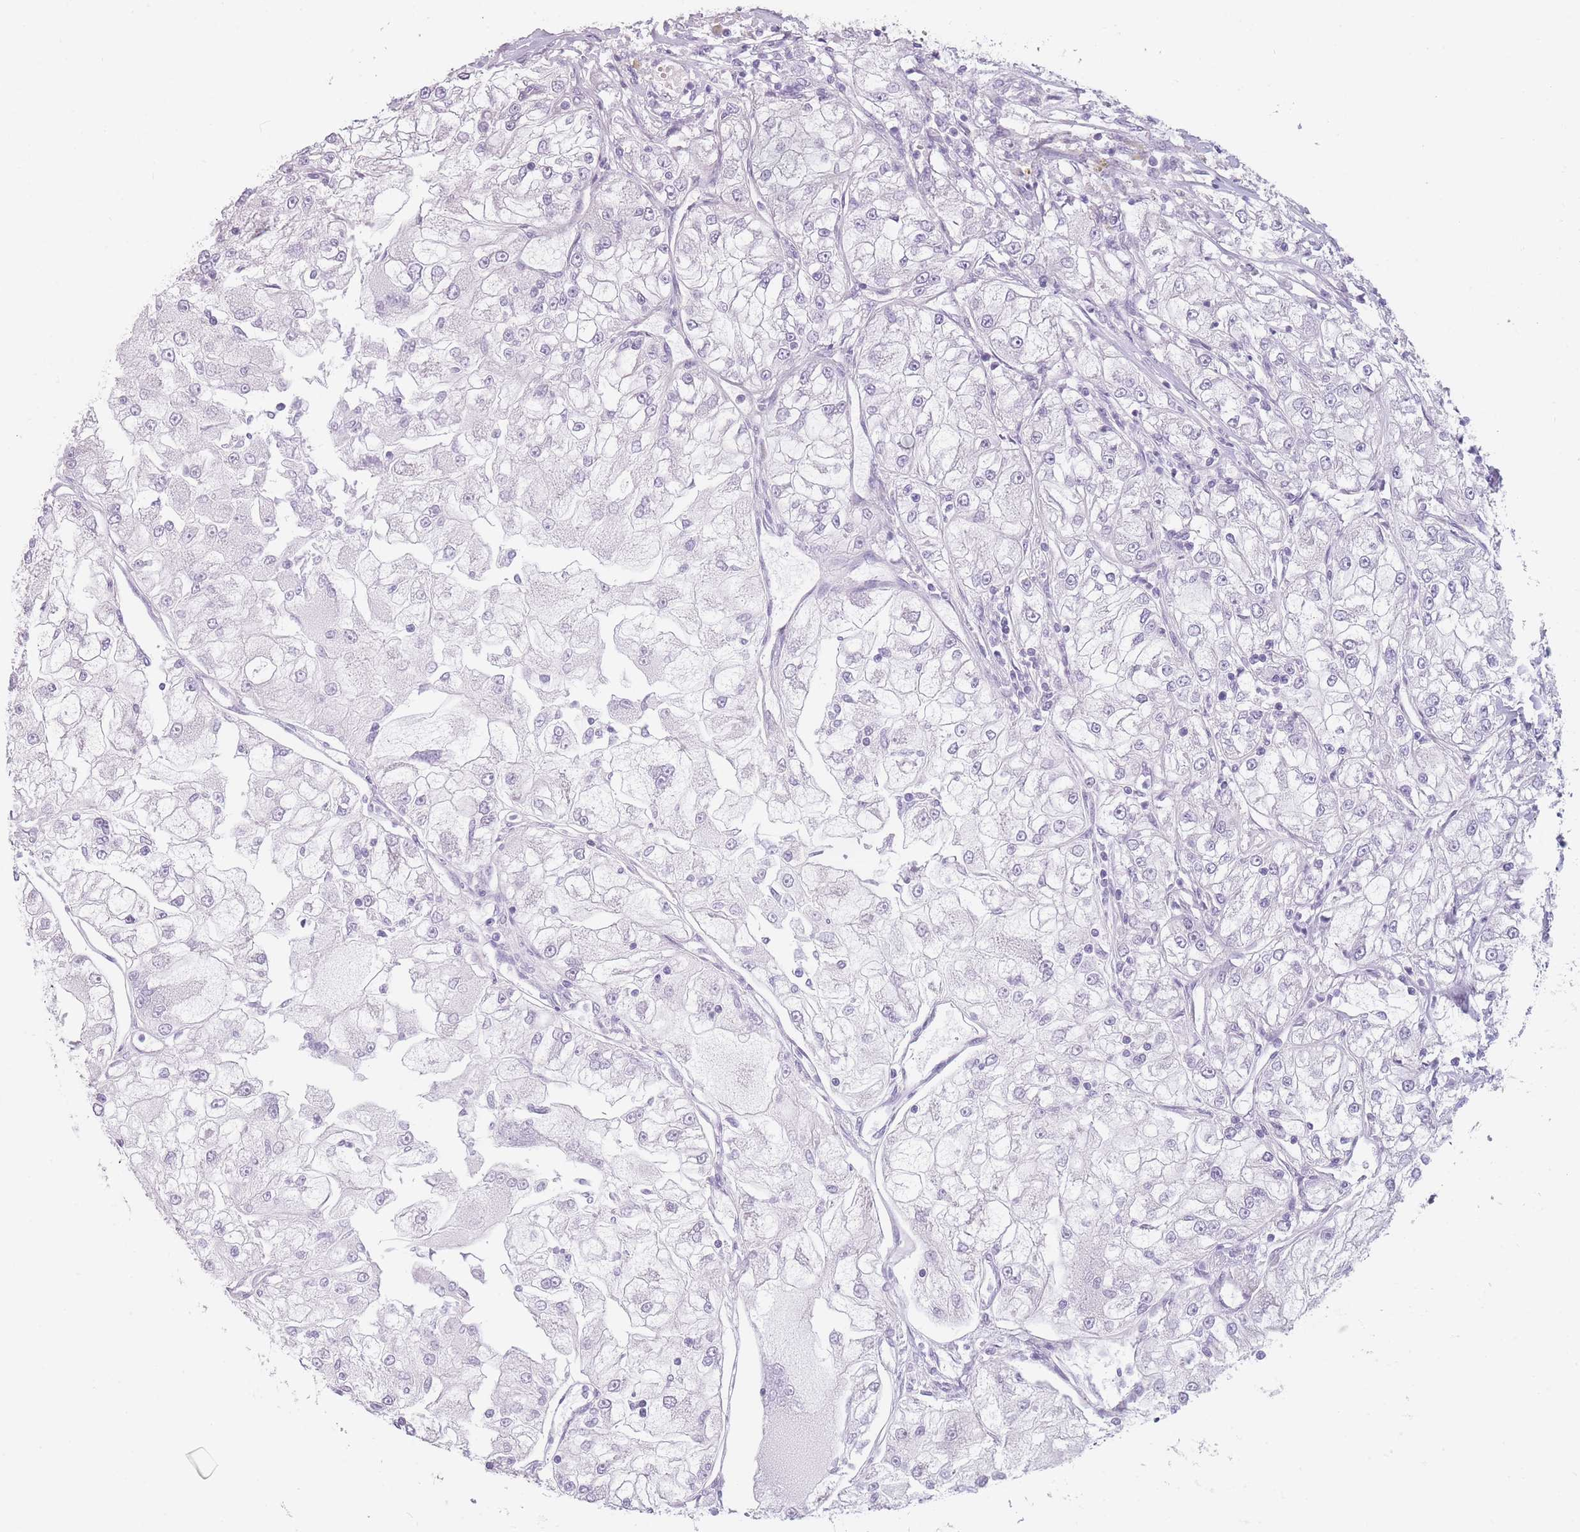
{"staining": {"intensity": "negative", "quantity": "none", "location": "none"}, "tissue": "renal cancer", "cell_type": "Tumor cells", "image_type": "cancer", "snomed": [{"axis": "morphology", "description": "Adenocarcinoma, NOS"}, {"axis": "topography", "description": "Kidney"}], "caption": "Tumor cells show no significant protein positivity in renal adenocarcinoma.", "gene": "TMEM236", "patient": {"sex": "female", "age": 72}}